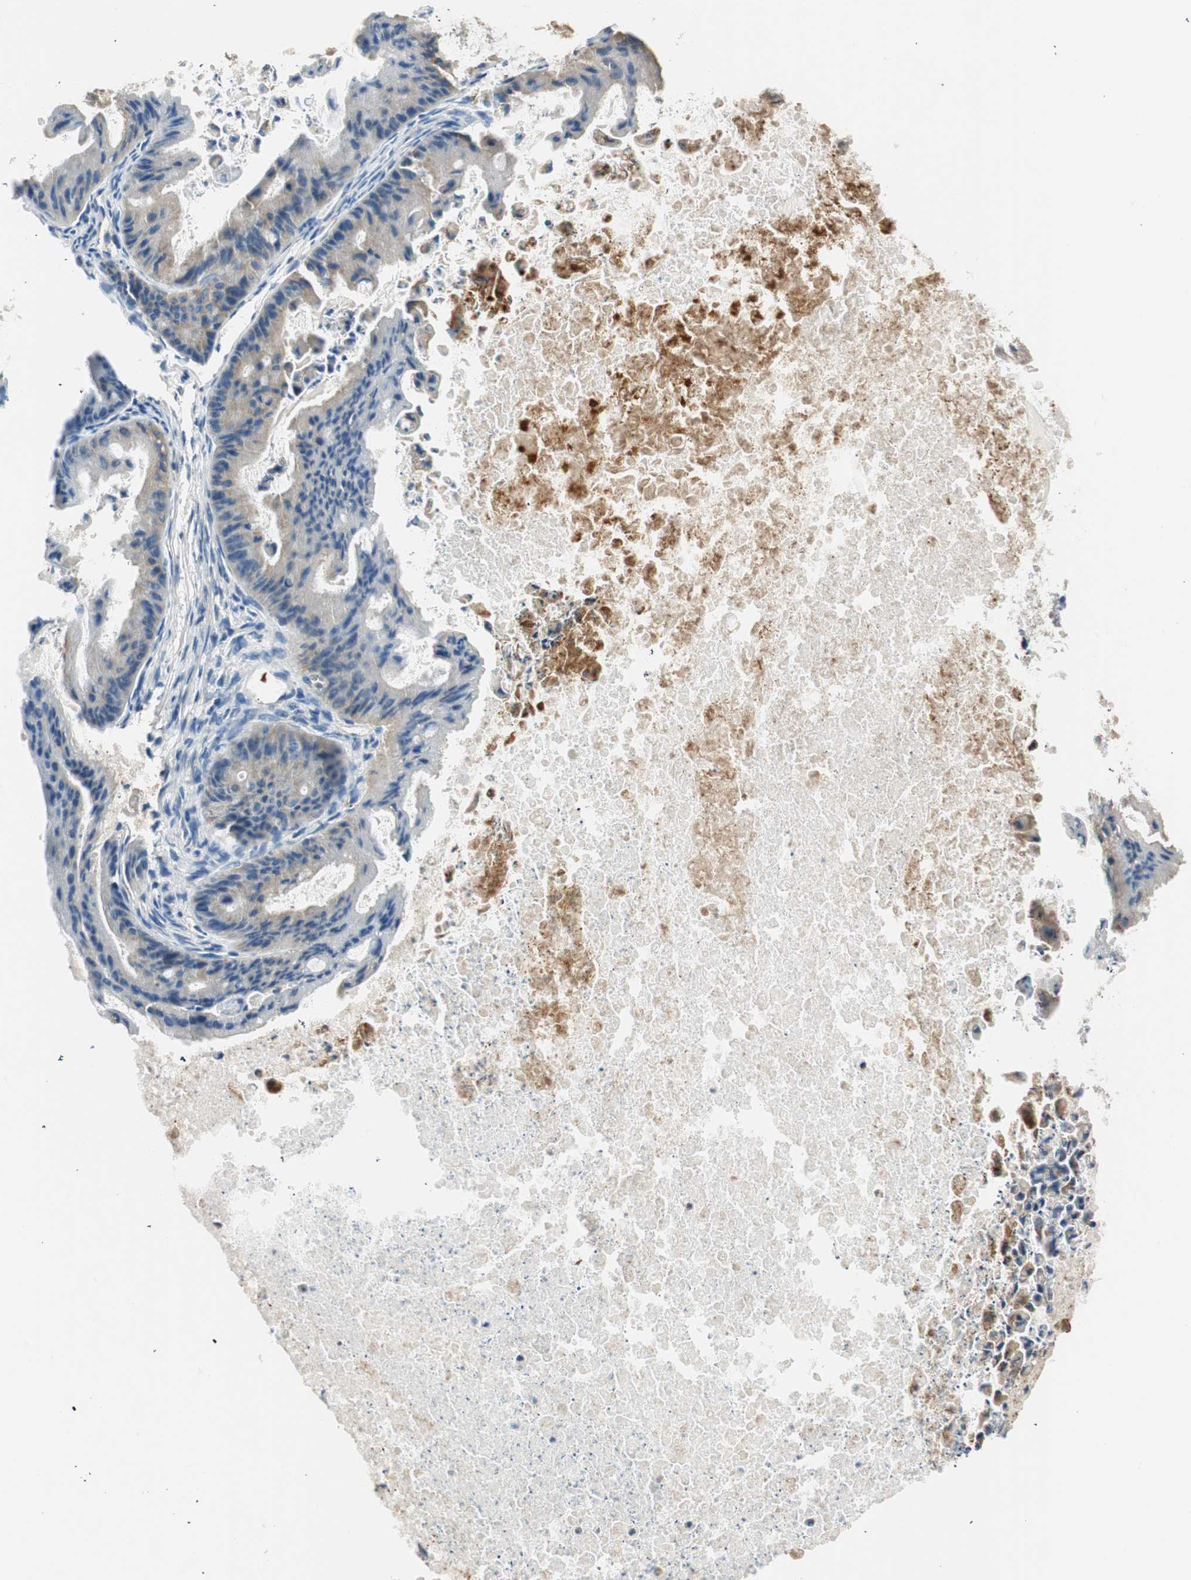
{"staining": {"intensity": "weak", "quantity": "25%-75%", "location": "cytoplasmic/membranous"}, "tissue": "ovarian cancer", "cell_type": "Tumor cells", "image_type": "cancer", "snomed": [{"axis": "morphology", "description": "Cystadenocarcinoma, mucinous, NOS"}, {"axis": "topography", "description": "Ovary"}], "caption": "Weak cytoplasmic/membranous expression is present in approximately 25%-75% of tumor cells in ovarian mucinous cystadenocarcinoma. (IHC, brightfield microscopy, high magnification).", "gene": "RORB", "patient": {"sex": "female", "age": 37}}